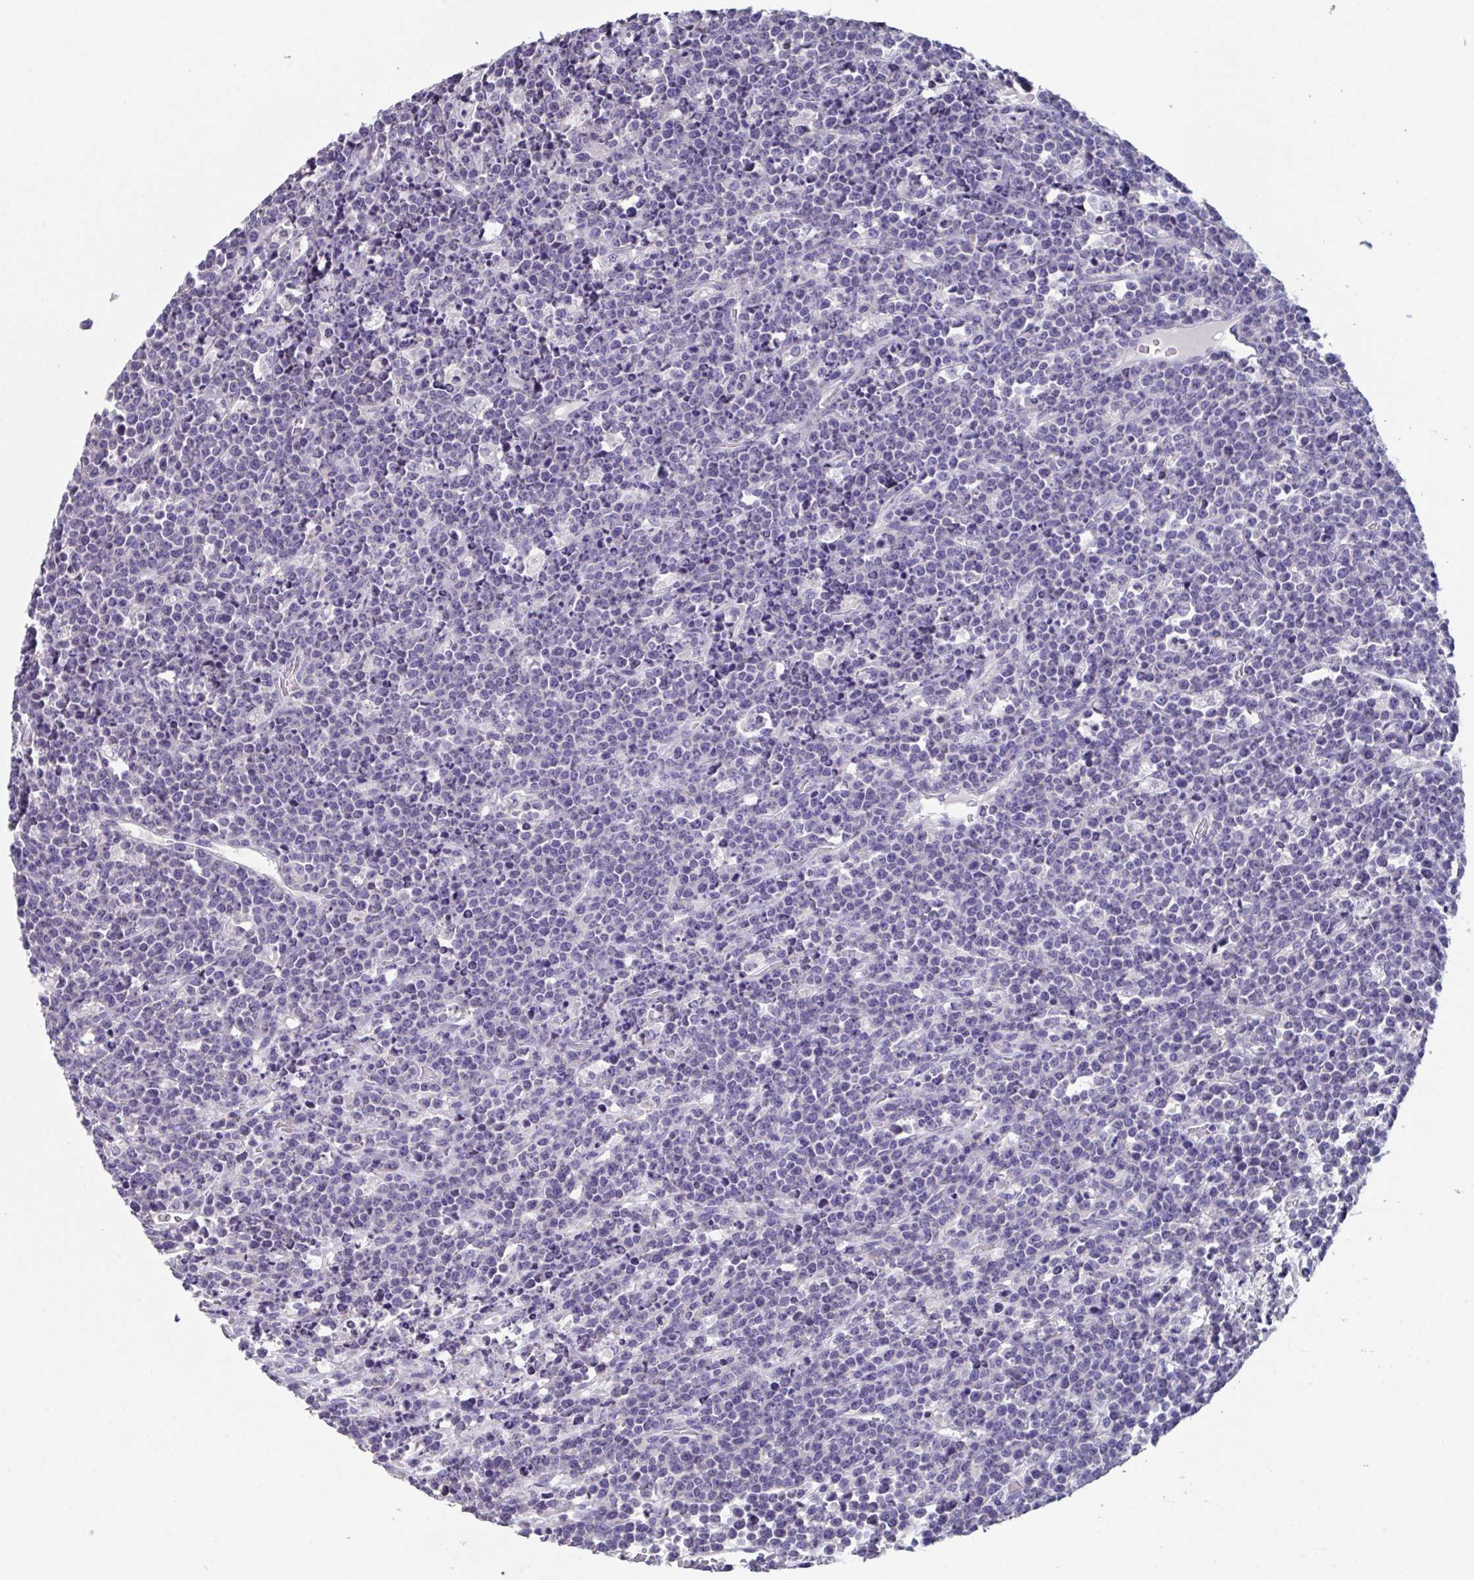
{"staining": {"intensity": "negative", "quantity": "none", "location": "none"}, "tissue": "lymphoma", "cell_type": "Tumor cells", "image_type": "cancer", "snomed": [{"axis": "morphology", "description": "Malignant lymphoma, non-Hodgkin's type, High grade"}, {"axis": "topography", "description": "Ovary"}], "caption": "The micrograph reveals no significant expression in tumor cells of malignant lymphoma, non-Hodgkin's type (high-grade).", "gene": "LRRC58", "patient": {"sex": "female", "age": 56}}